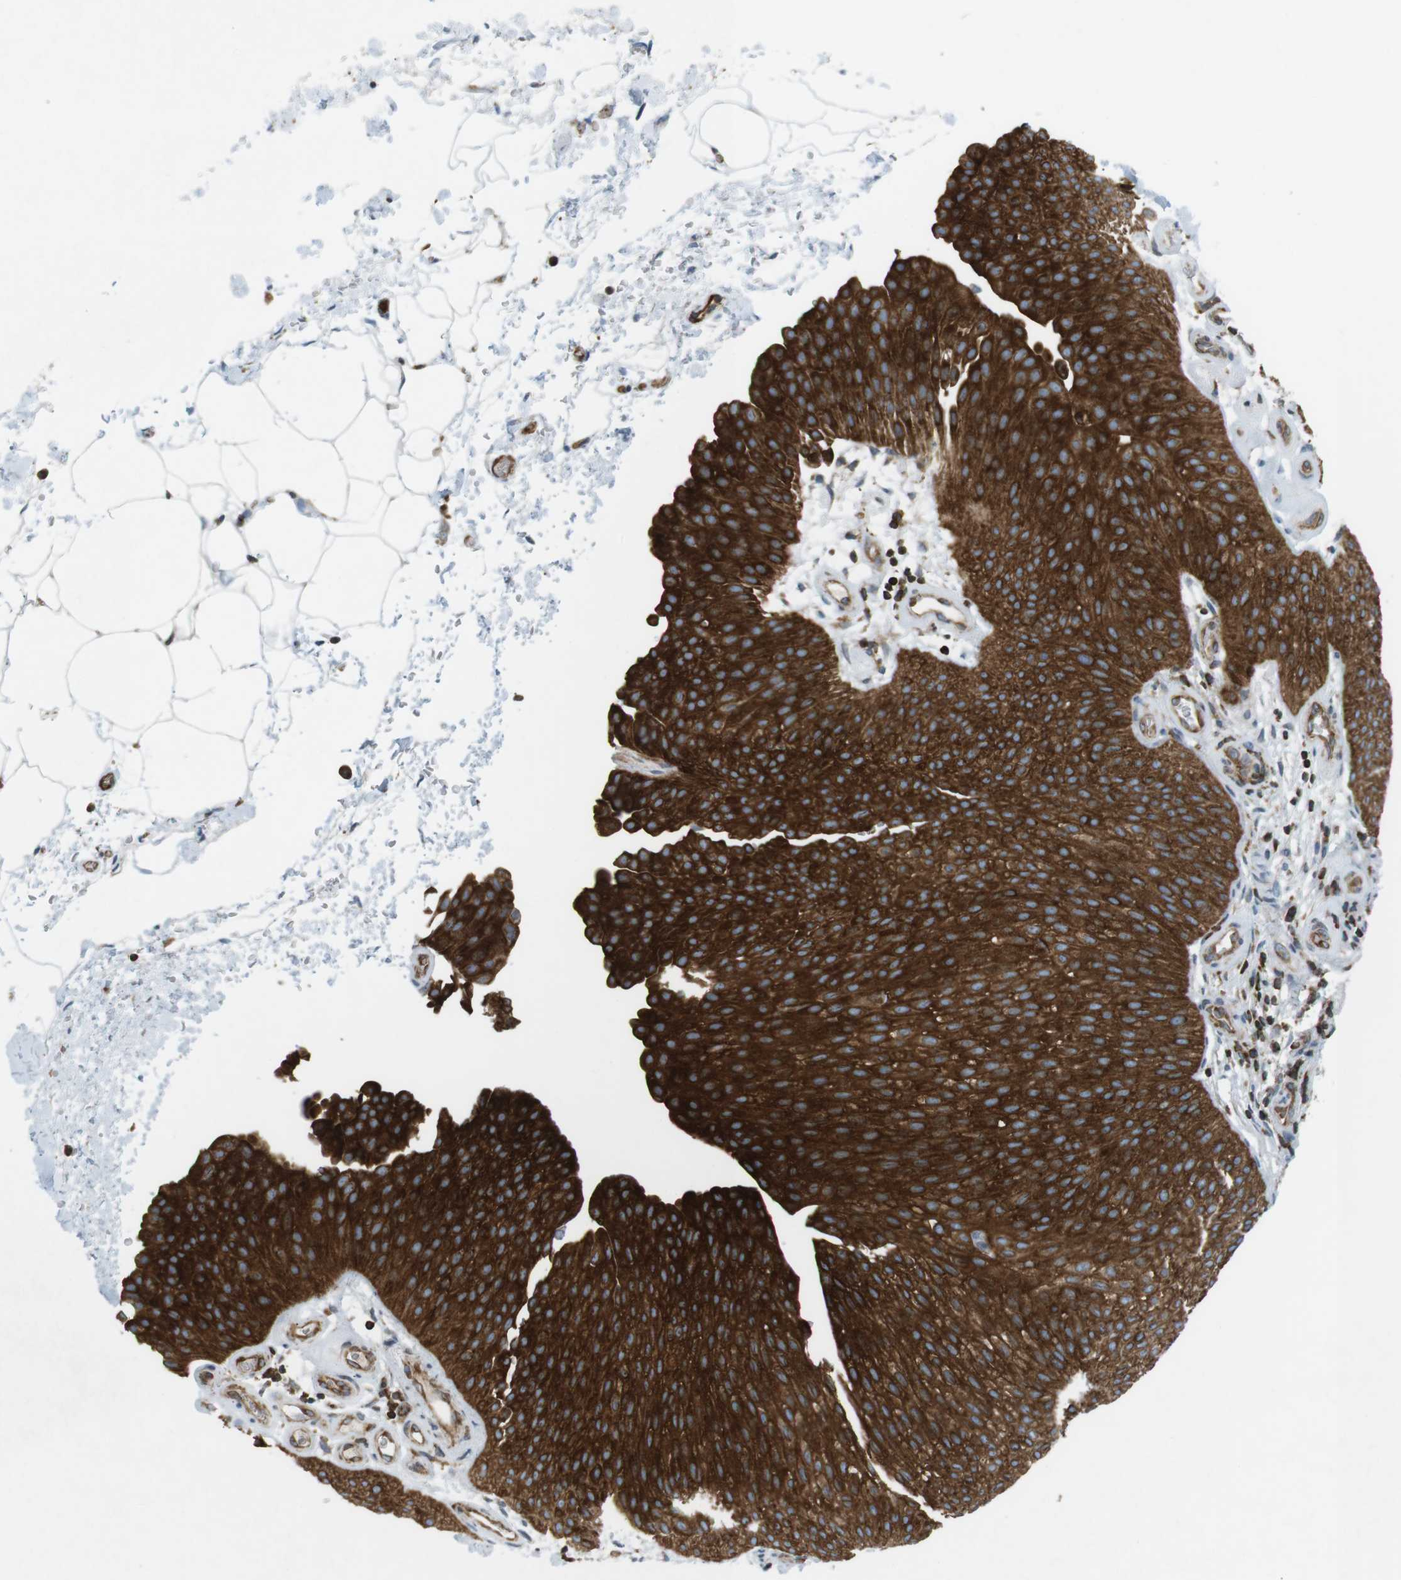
{"staining": {"intensity": "strong", "quantity": ">75%", "location": "cytoplasmic/membranous"}, "tissue": "urothelial cancer", "cell_type": "Tumor cells", "image_type": "cancer", "snomed": [{"axis": "morphology", "description": "Urothelial carcinoma, Low grade"}, {"axis": "topography", "description": "Urinary bladder"}], "caption": "The photomicrograph shows staining of low-grade urothelial carcinoma, revealing strong cytoplasmic/membranous protein positivity (brown color) within tumor cells.", "gene": "FLII", "patient": {"sex": "female", "age": 60}}